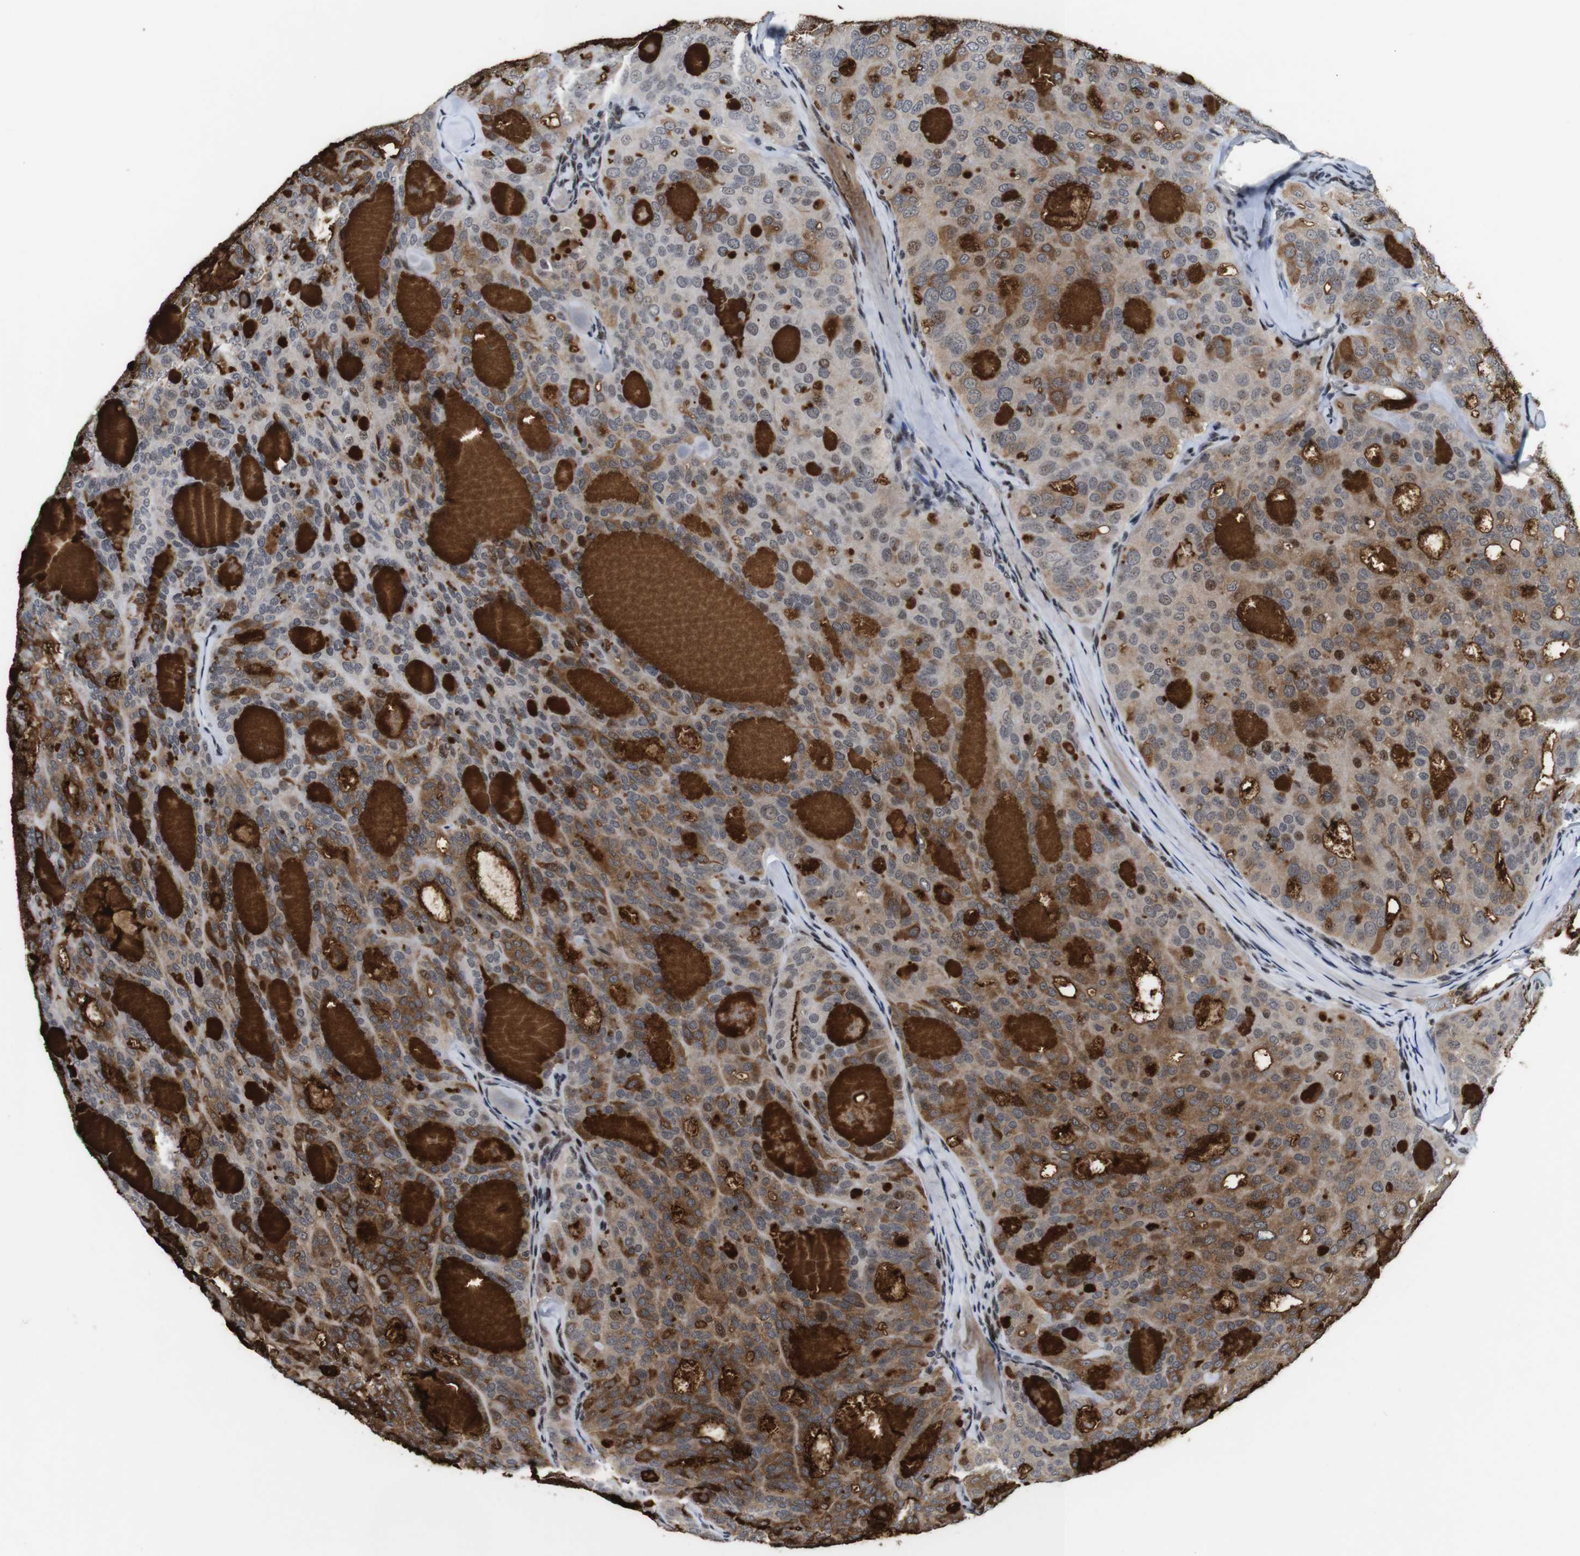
{"staining": {"intensity": "moderate", "quantity": "25%-75%", "location": "cytoplasmic/membranous,nuclear"}, "tissue": "thyroid cancer", "cell_type": "Tumor cells", "image_type": "cancer", "snomed": [{"axis": "morphology", "description": "Follicular adenoma carcinoma, NOS"}, {"axis": "topography", "description": "Thyroid gland"}], "caption": "Thyroid cancer (follicular adenoma carcinoma) stained with IHC shows moderate cytoplasmic/membranous and nuclear staining in approximately 25%-75% of tumor cells.", "gene": "EIF4G1", "patient": {"sex": "male", "age": 75}}